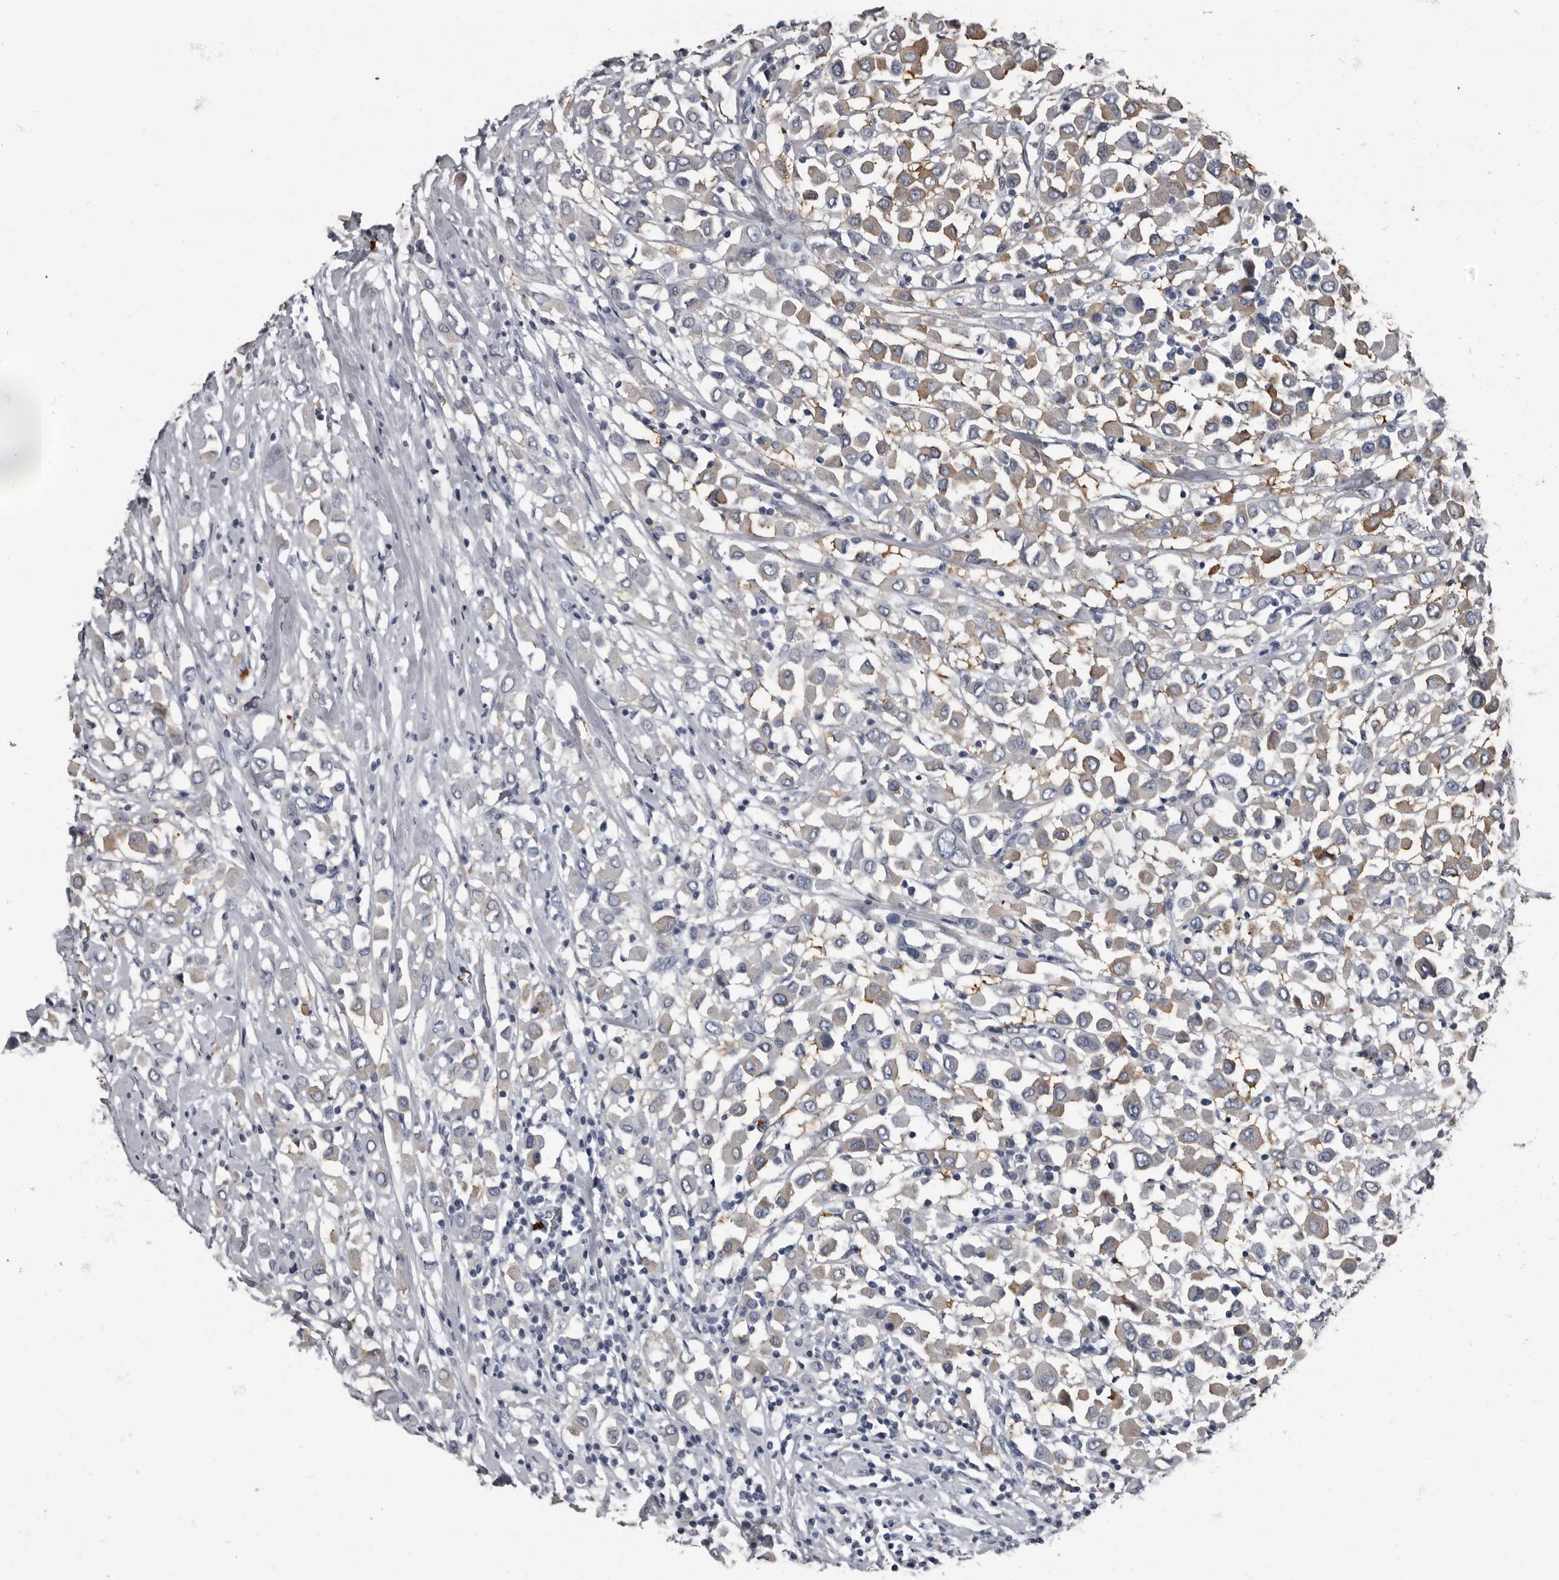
{"staining": {"intensity": "weak", "quantity": ">75%", "location": "cytoplasmic/membranous"}, "tissue": "breast cancer", "cell_type": "Tumor cells", "image_type": "cancer", "snomed": [{"axis": "morphology", "description": "Duct carcinoma"}, {"axis": "topography", "description": "Breast"}], "caption": "Immunohistochemical staining of invasive ductal carcinoma (breast) demonstrates low levels of weak cytoplasmic/membranous positivity in approximately >75% of tumor cells.", "gene": "TPD52L1", "patient": {"sex": "female", "age": 61}}